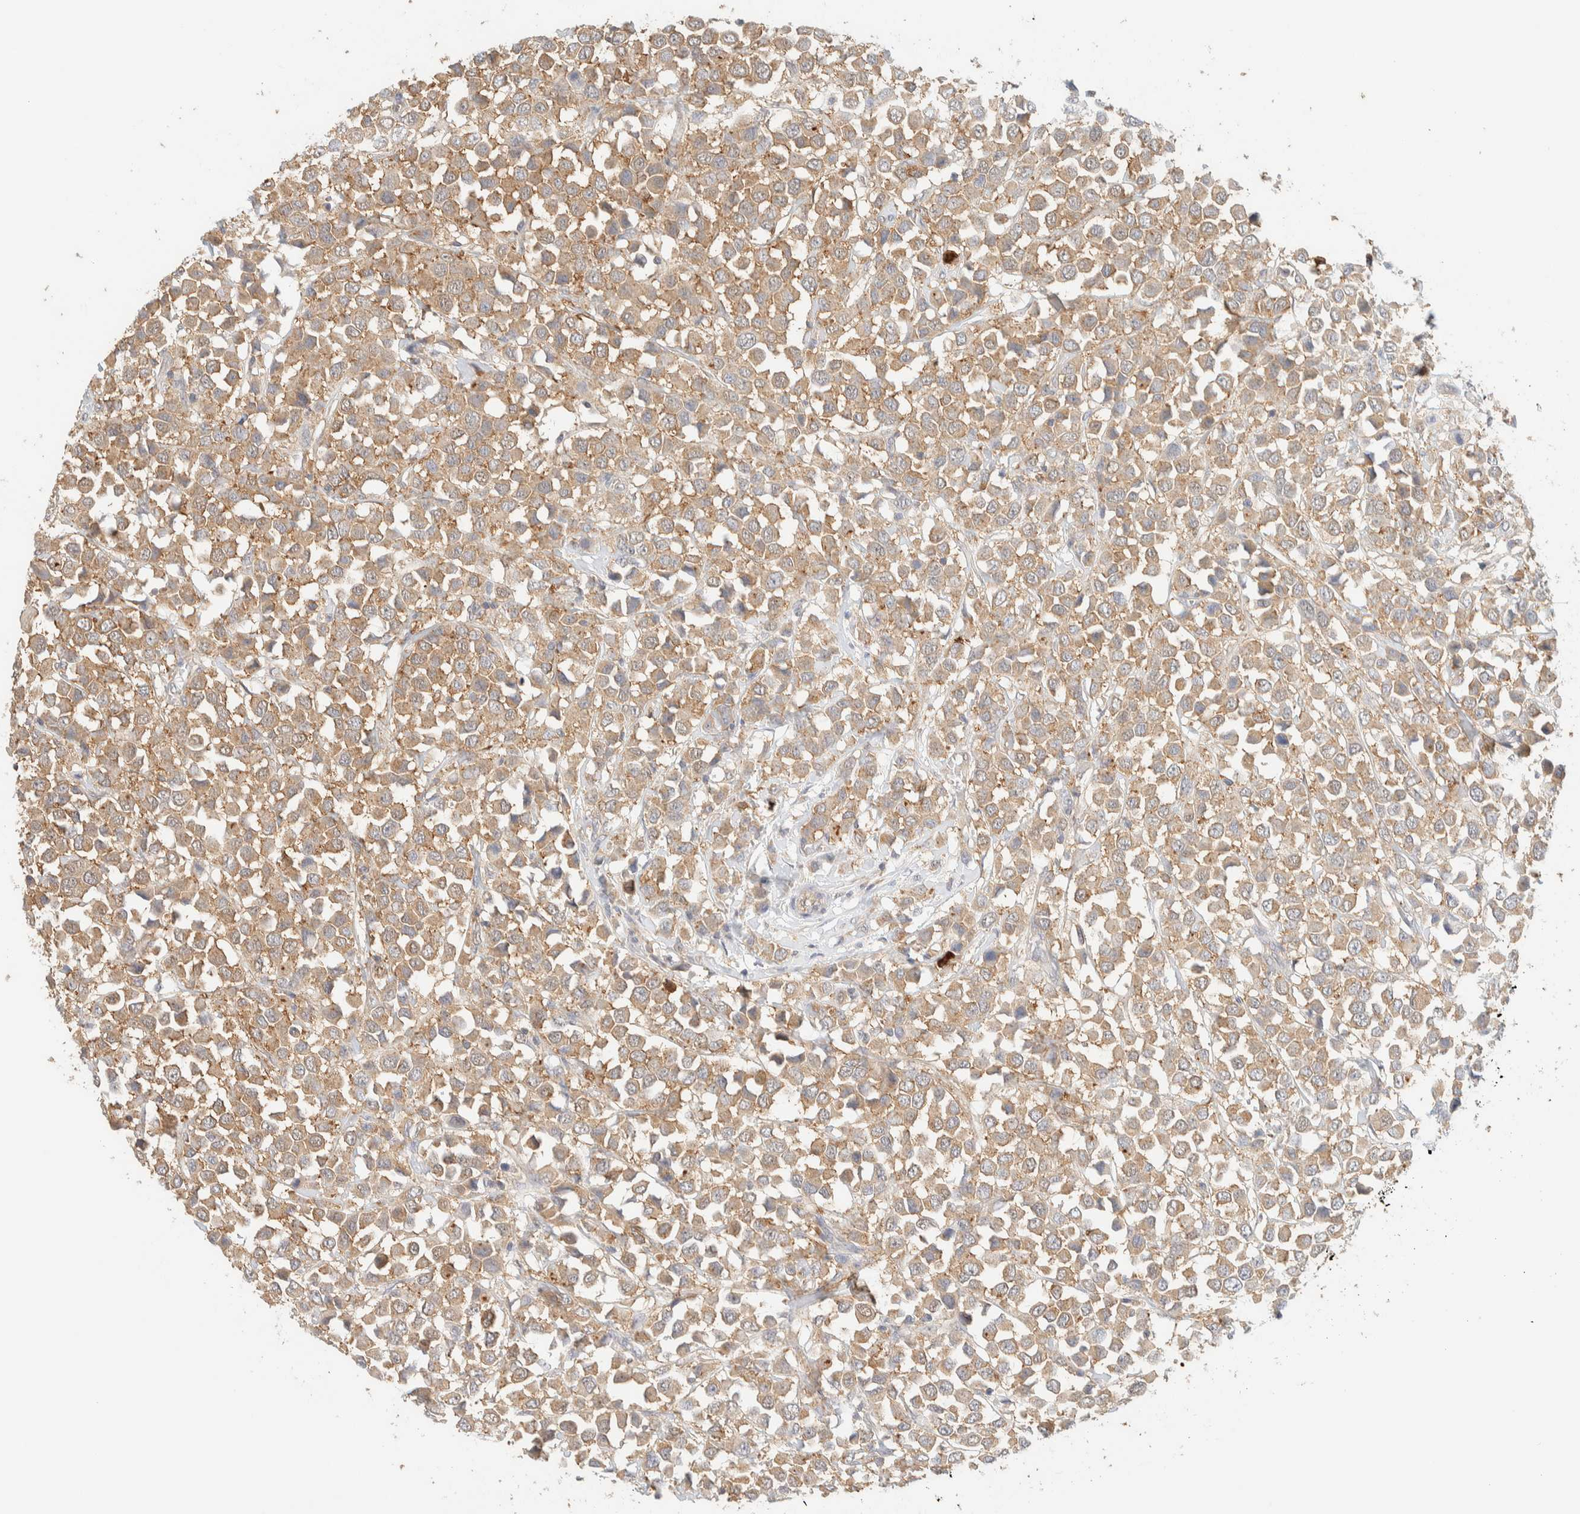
{"staining": {"intensity": "moderate", "quantity": ">75%", "location": "cytoplasmic/membranous"}, "tissue": "breast cancer", "cell_type": "Tumor cells", "image_type": "cancer", "snomed": [{"axis": "morphology", "description": "Duct carcinoma"}, {"axis": "topography", "description": "Breast"}], "caption": "Human breast cancer (invasive ductal carcinoma) stained for a protein (brown) exhibits moderate cytoplasmic/membranous positive staining in about >75% of tumor cells.", "gene": "TBC1D8B", "patient": {"sex": "female", "age": 61}}